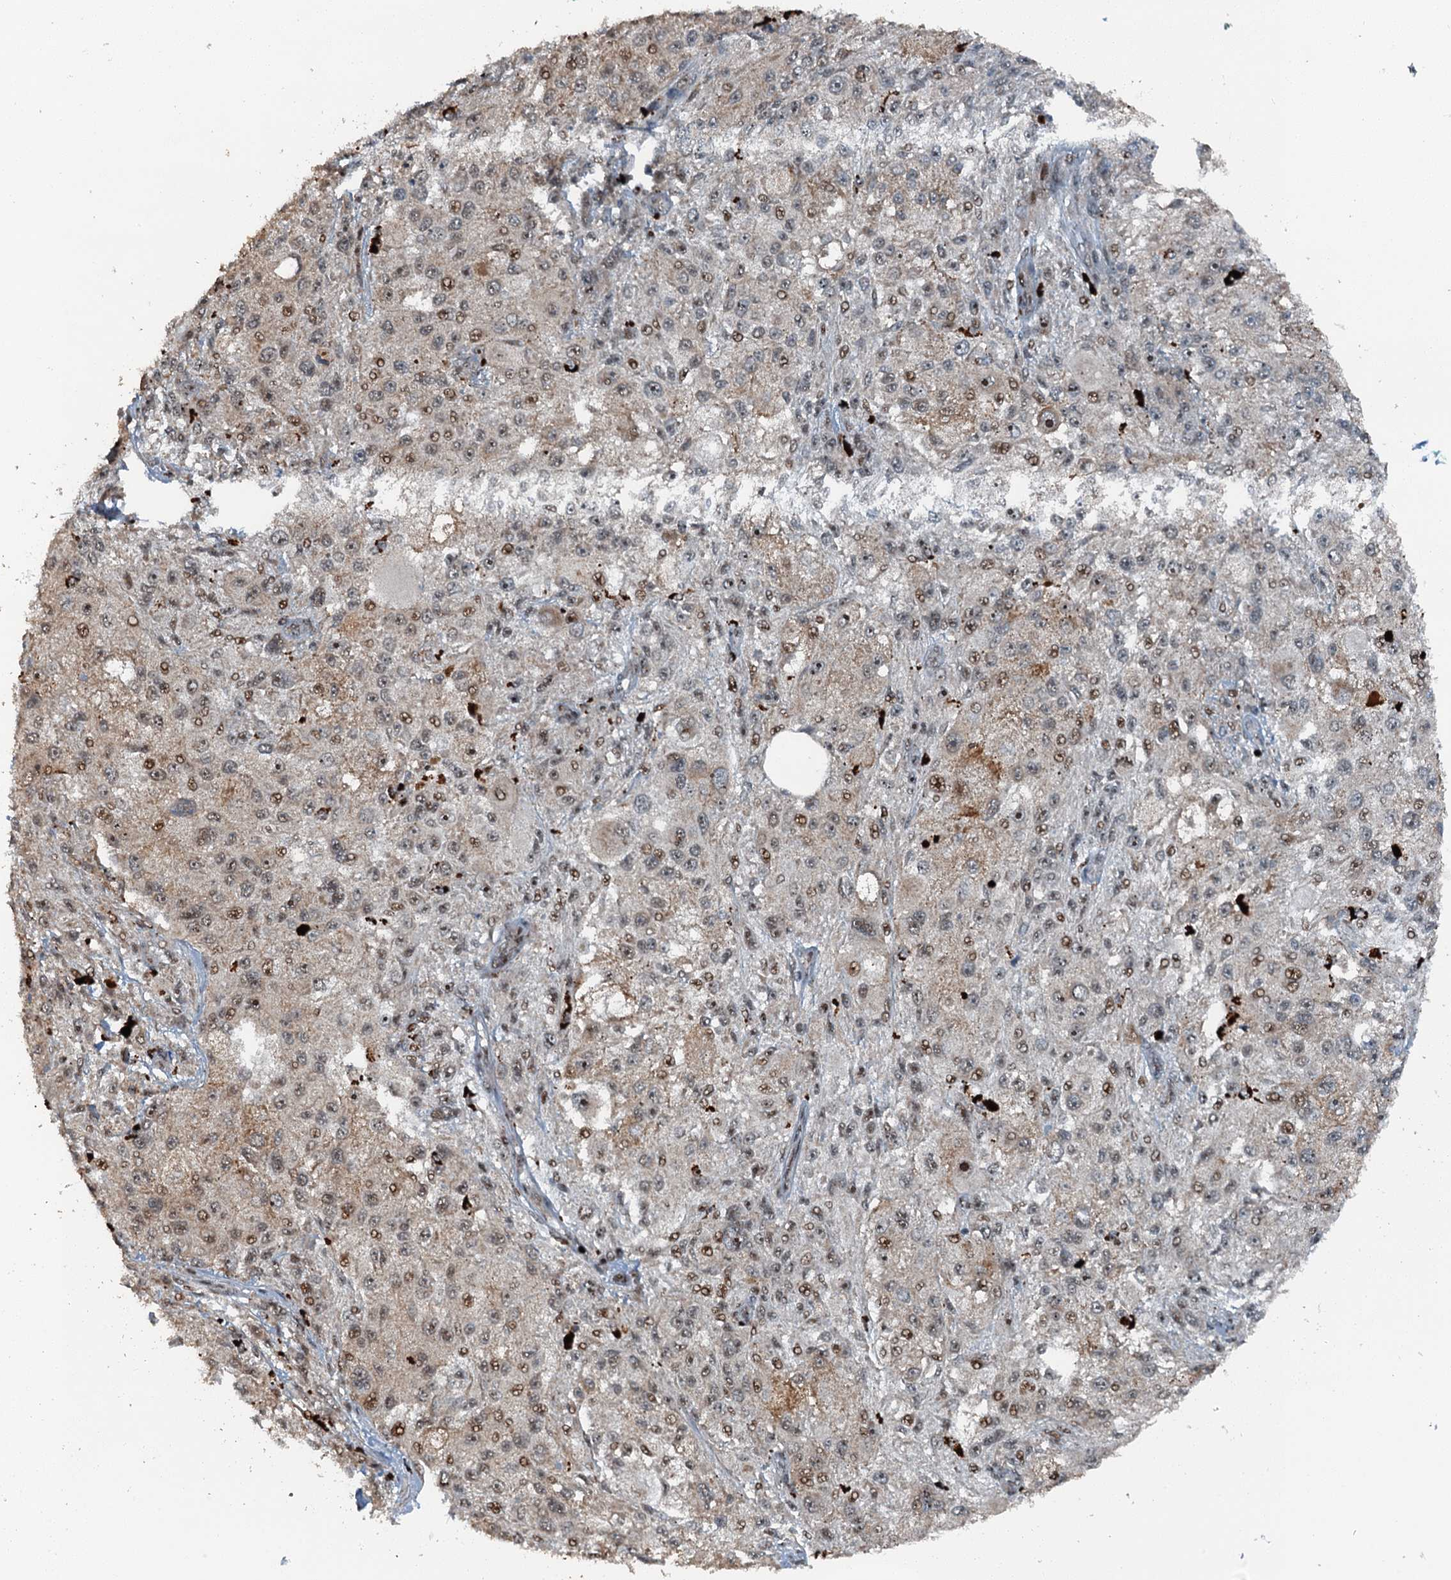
{"staining": {"intensity": "moderate", "quantity": "25%-75%", "location": "cytoplasmic/membranous,nuclear"}, "tissue": "melanoma", "cell_type": "Tumor cells", "image_type": "cancer", "snomed": [{"axis": "morphology", "description": "Necrosis, NOS"}, {"axis": "morphology", "description": "Malignant melanoma, NOS"}, {"axis": "topography", "description": "Skin"}], "caption": "Melanoma stained for a protein (brown) demonstrates moderate cytoplasmic/membranous and nuclear positive staining in approximately 25%-75% of tumor cells.", "gene": "BMERB1", "patient": {"sex": "female", "age": 87}}